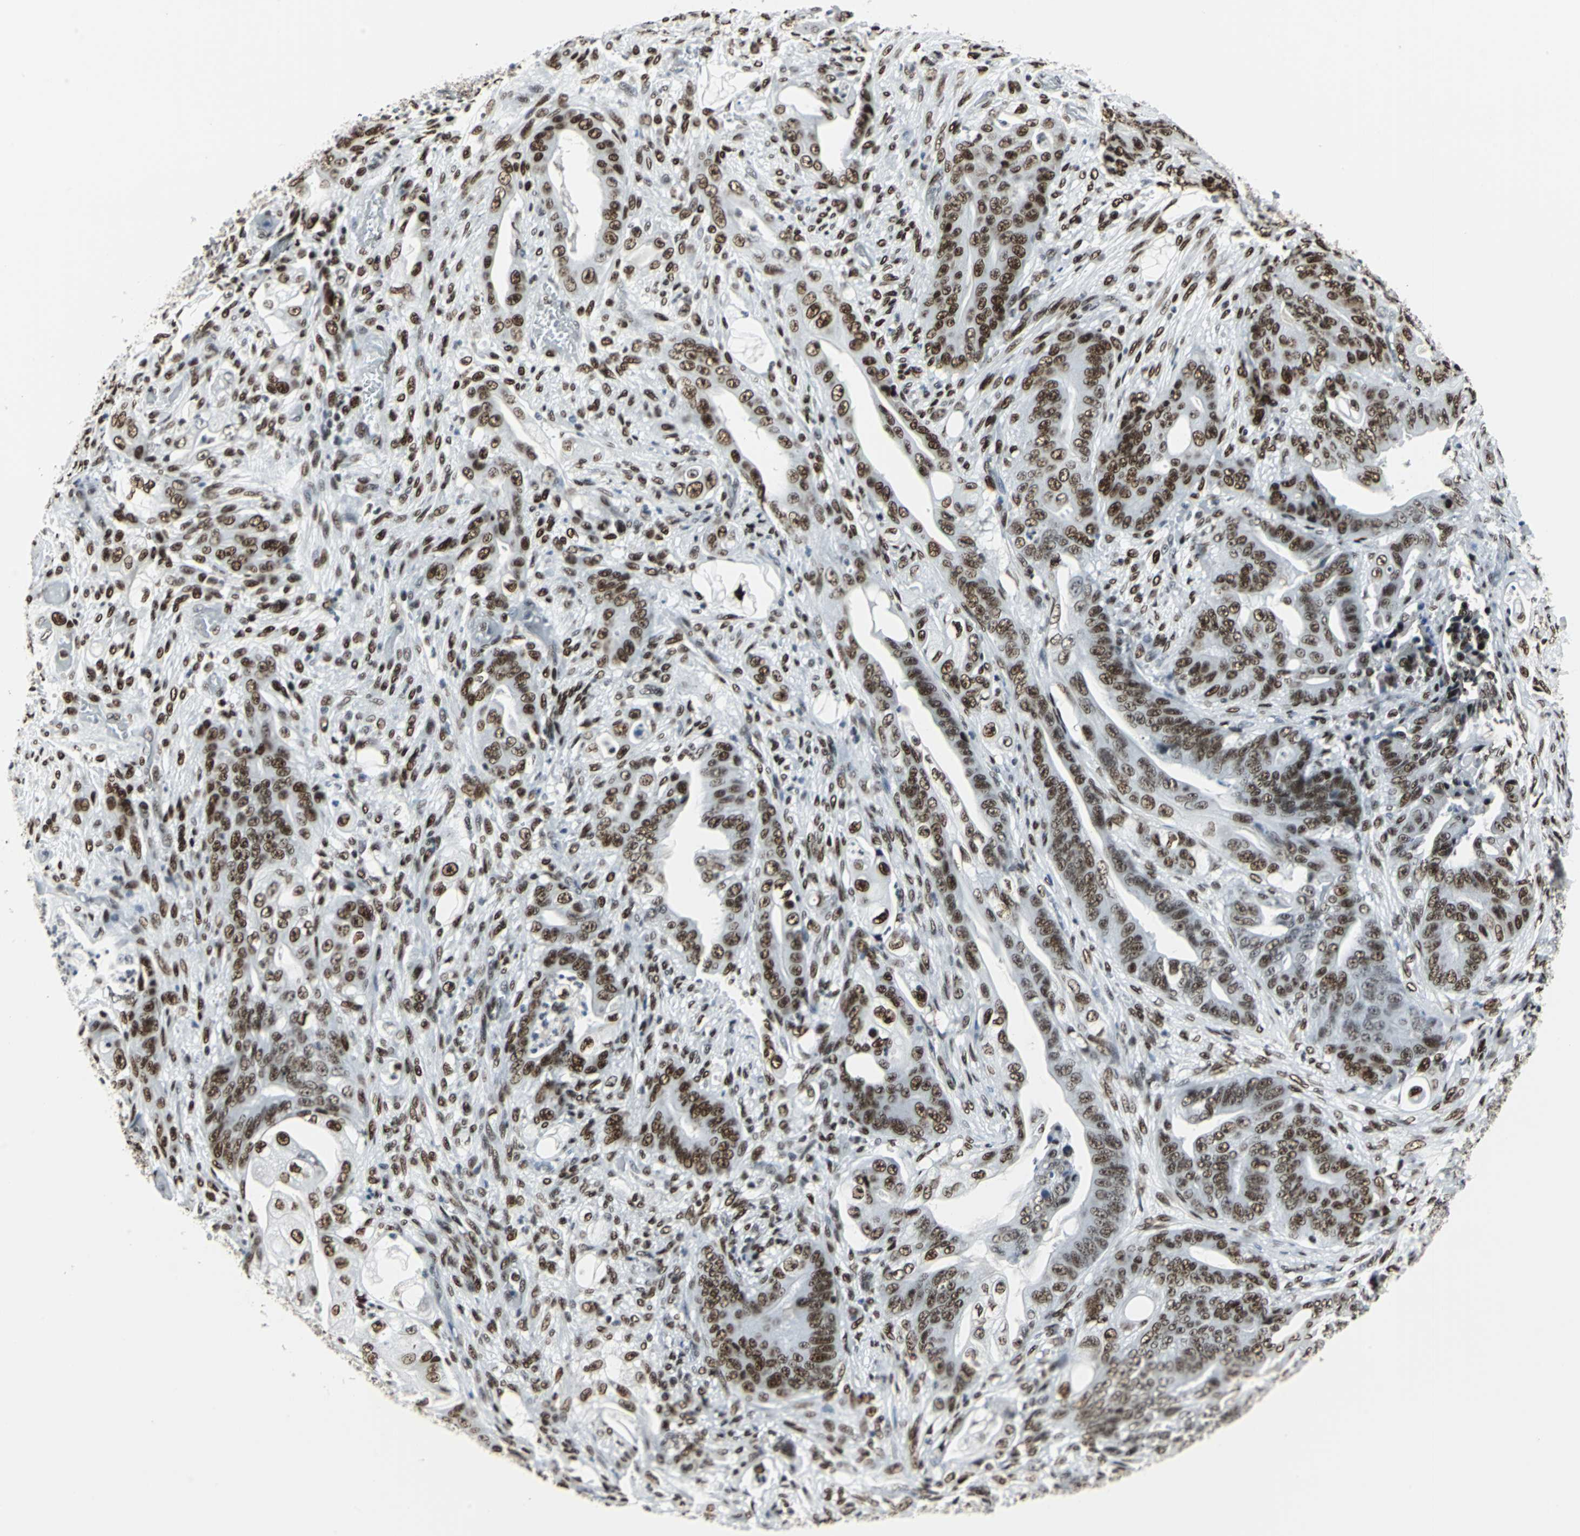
{"staining": {"intensity": "strong", "quantity": ">75%", "location": "nuclear"}, "tissue": "stomach cancer", "cell_type": "Tumor cells", "image_type": "cancer", "snomed": [{"axis": "morphology", "description": "Adenocarcinoma, NOS"}, {"axis": "topography", "description": "Stomach"}], "caption": "This photomicrograph demonstrates IHC staining of human stomach cancer (adenocarcinoma), with high strong nuclear expression in about >75% of tumor cells.", "gene": "HDAC2", "patient": {"sex": "female", "age": 73}}